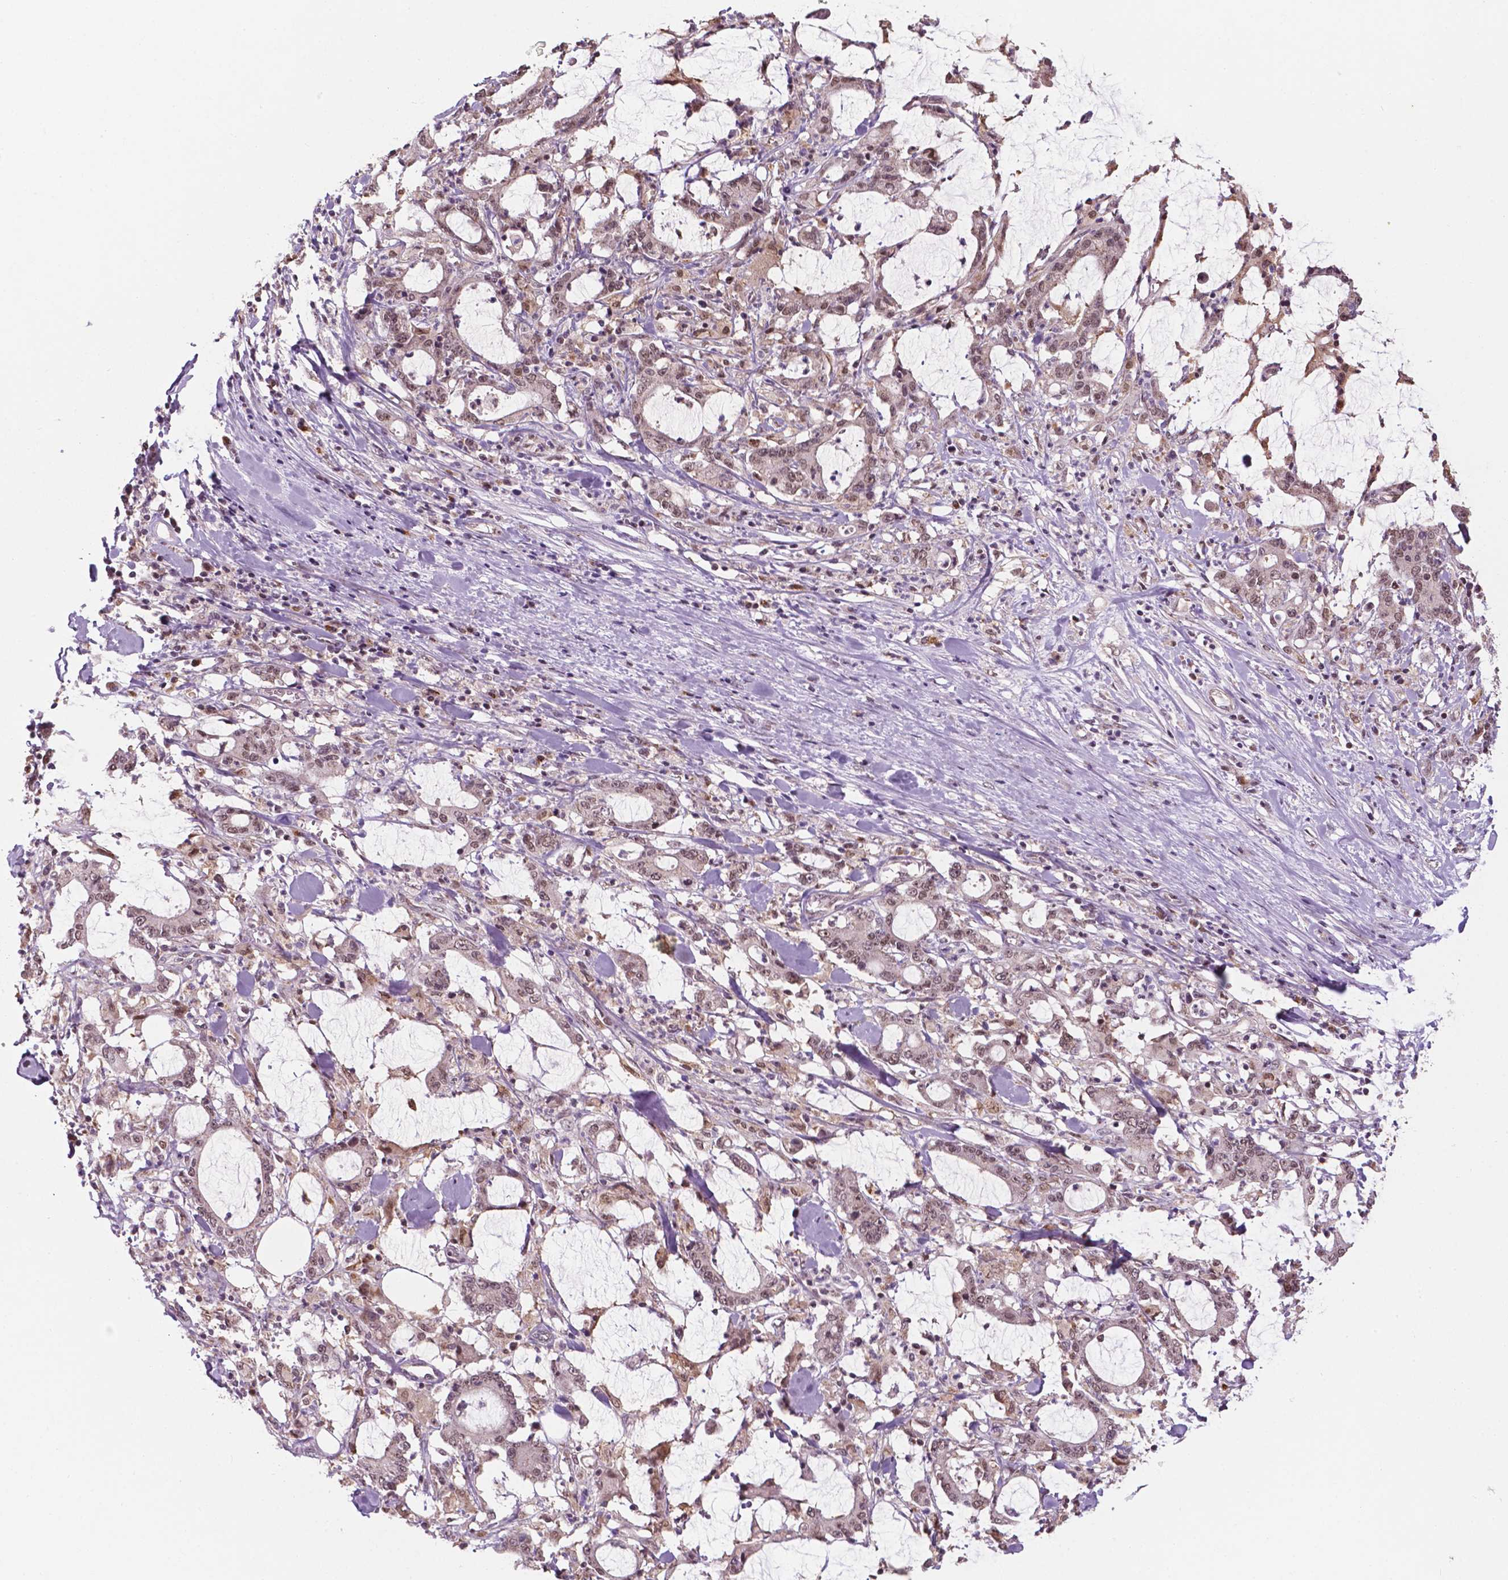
{"staining": {"intensity": "weak", "quantity": ">75%", "location": "nuclear"}, "tissue": "stomach cancer", "cell_type": "Tumor cells", "image_type": "cancer", "snomed": [{"axis": "morphology", "description": "Adenocarcinoma, NOS"}, {"axis": "topography", "description": "Stomach, upper"}], "caption": "Immunohistochemical staining of stomach adenocarcinoma demonstrates low levels of weak nuclear protein expression in approximately >75% of tumor cells. (IHC, brightfield microscopy, high magnification).", "gene": "PER2", "patient": {"sex": "male", "age": 68}}